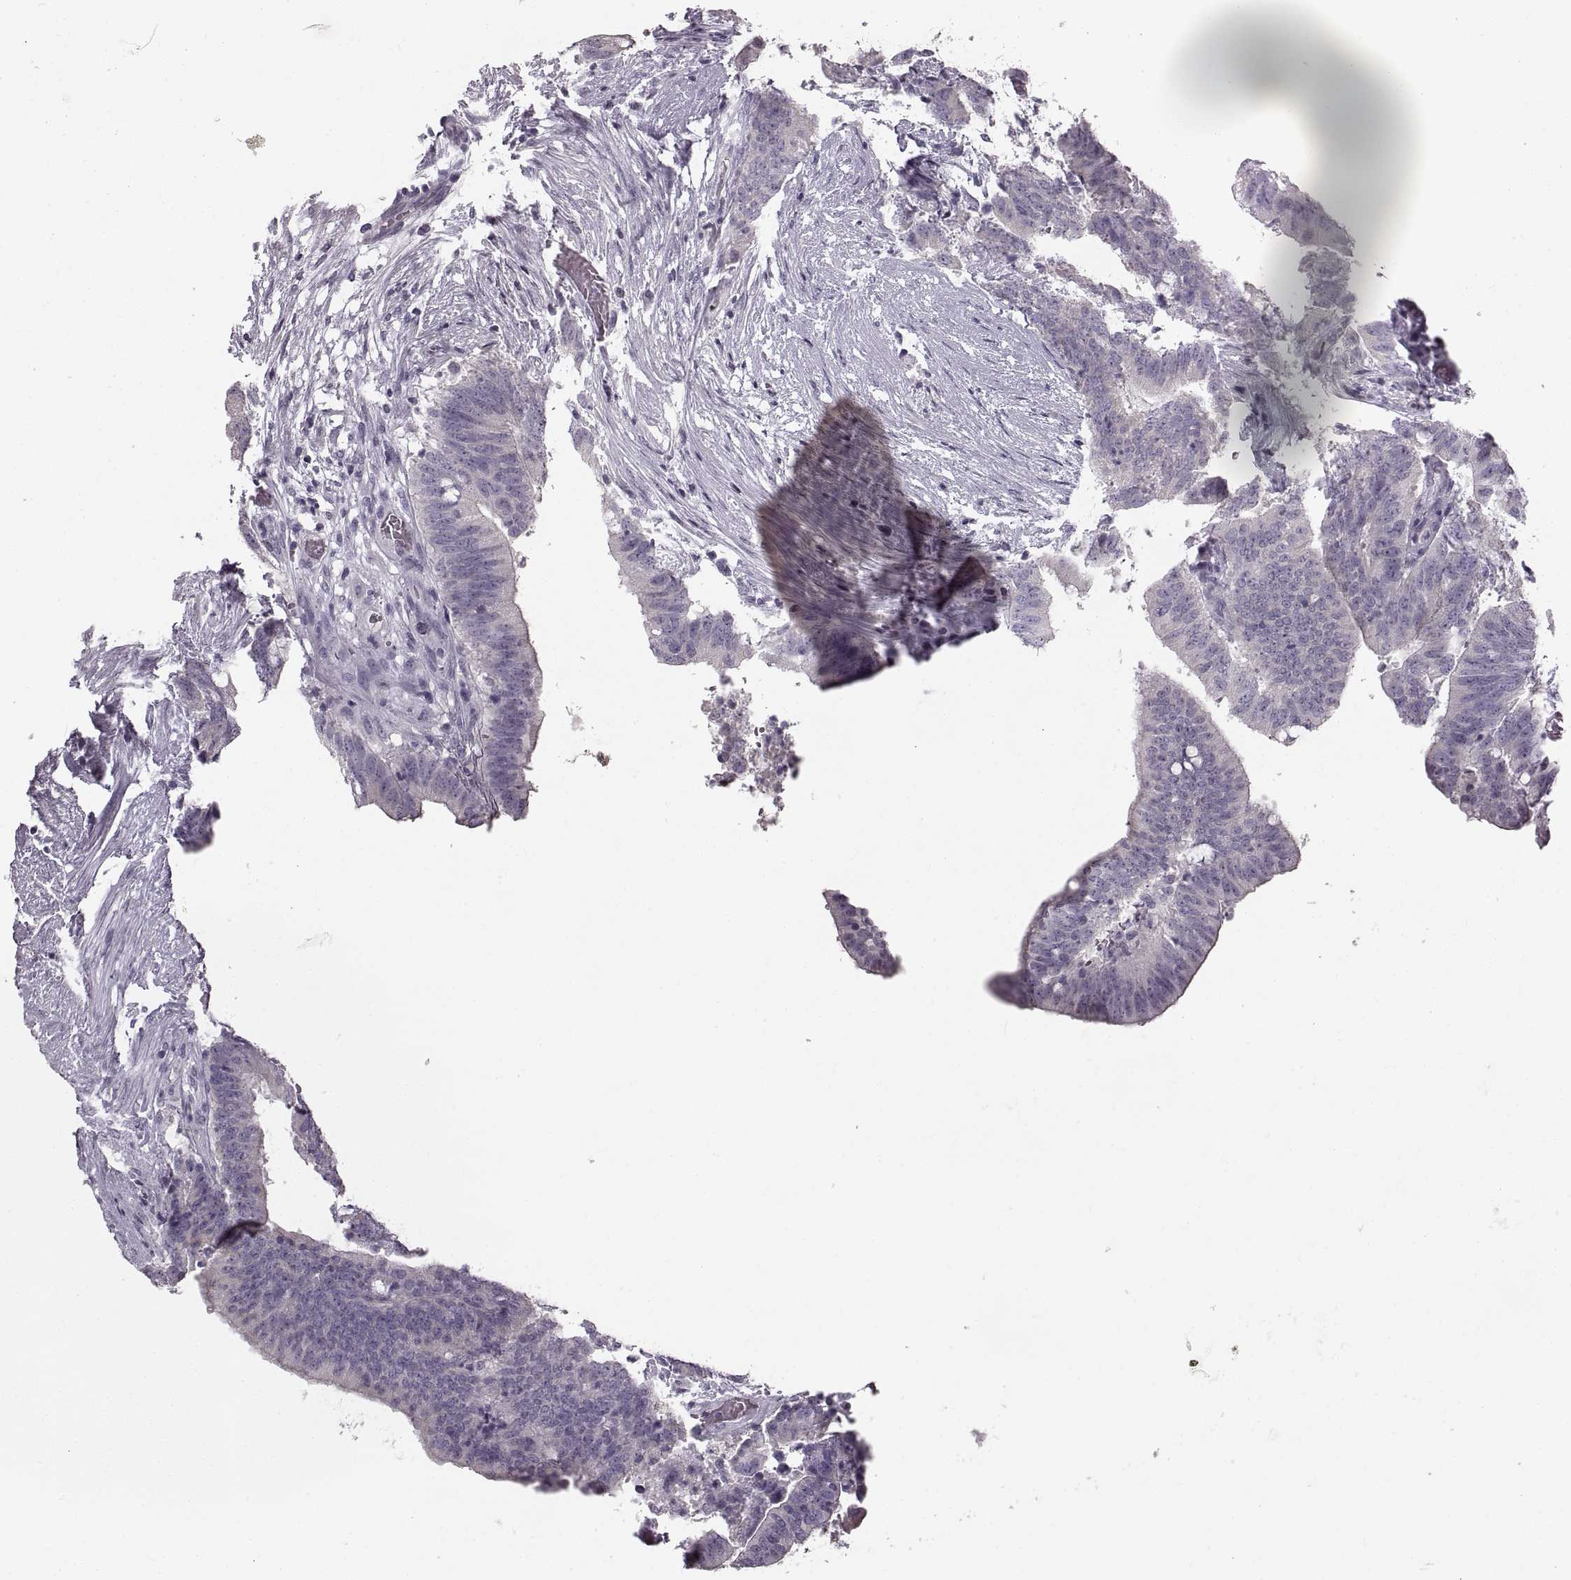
{"staining": {"intensity": "negative", "quantity": "none", "location": "none"}, "tissue": "colorectal cancer", "cell_type": "Tumor cells", "image_type": "cancer", "snomed": [{"axis": "morphology", "description": "Adenocarcinoma, NOS"}, {"axis": "topography", "description": "Colon"}], "caption": "There is no significant positivity in tumor cells of adenocarcinoma (colorectal). The staining was performed using DAB to visualize the protein expression in brown, while the nuclei were stained in blue with hematoxylin (Magnification: 20x).", "gene": "CNTN1", "patient": {"sex": "female", "age": 43}}